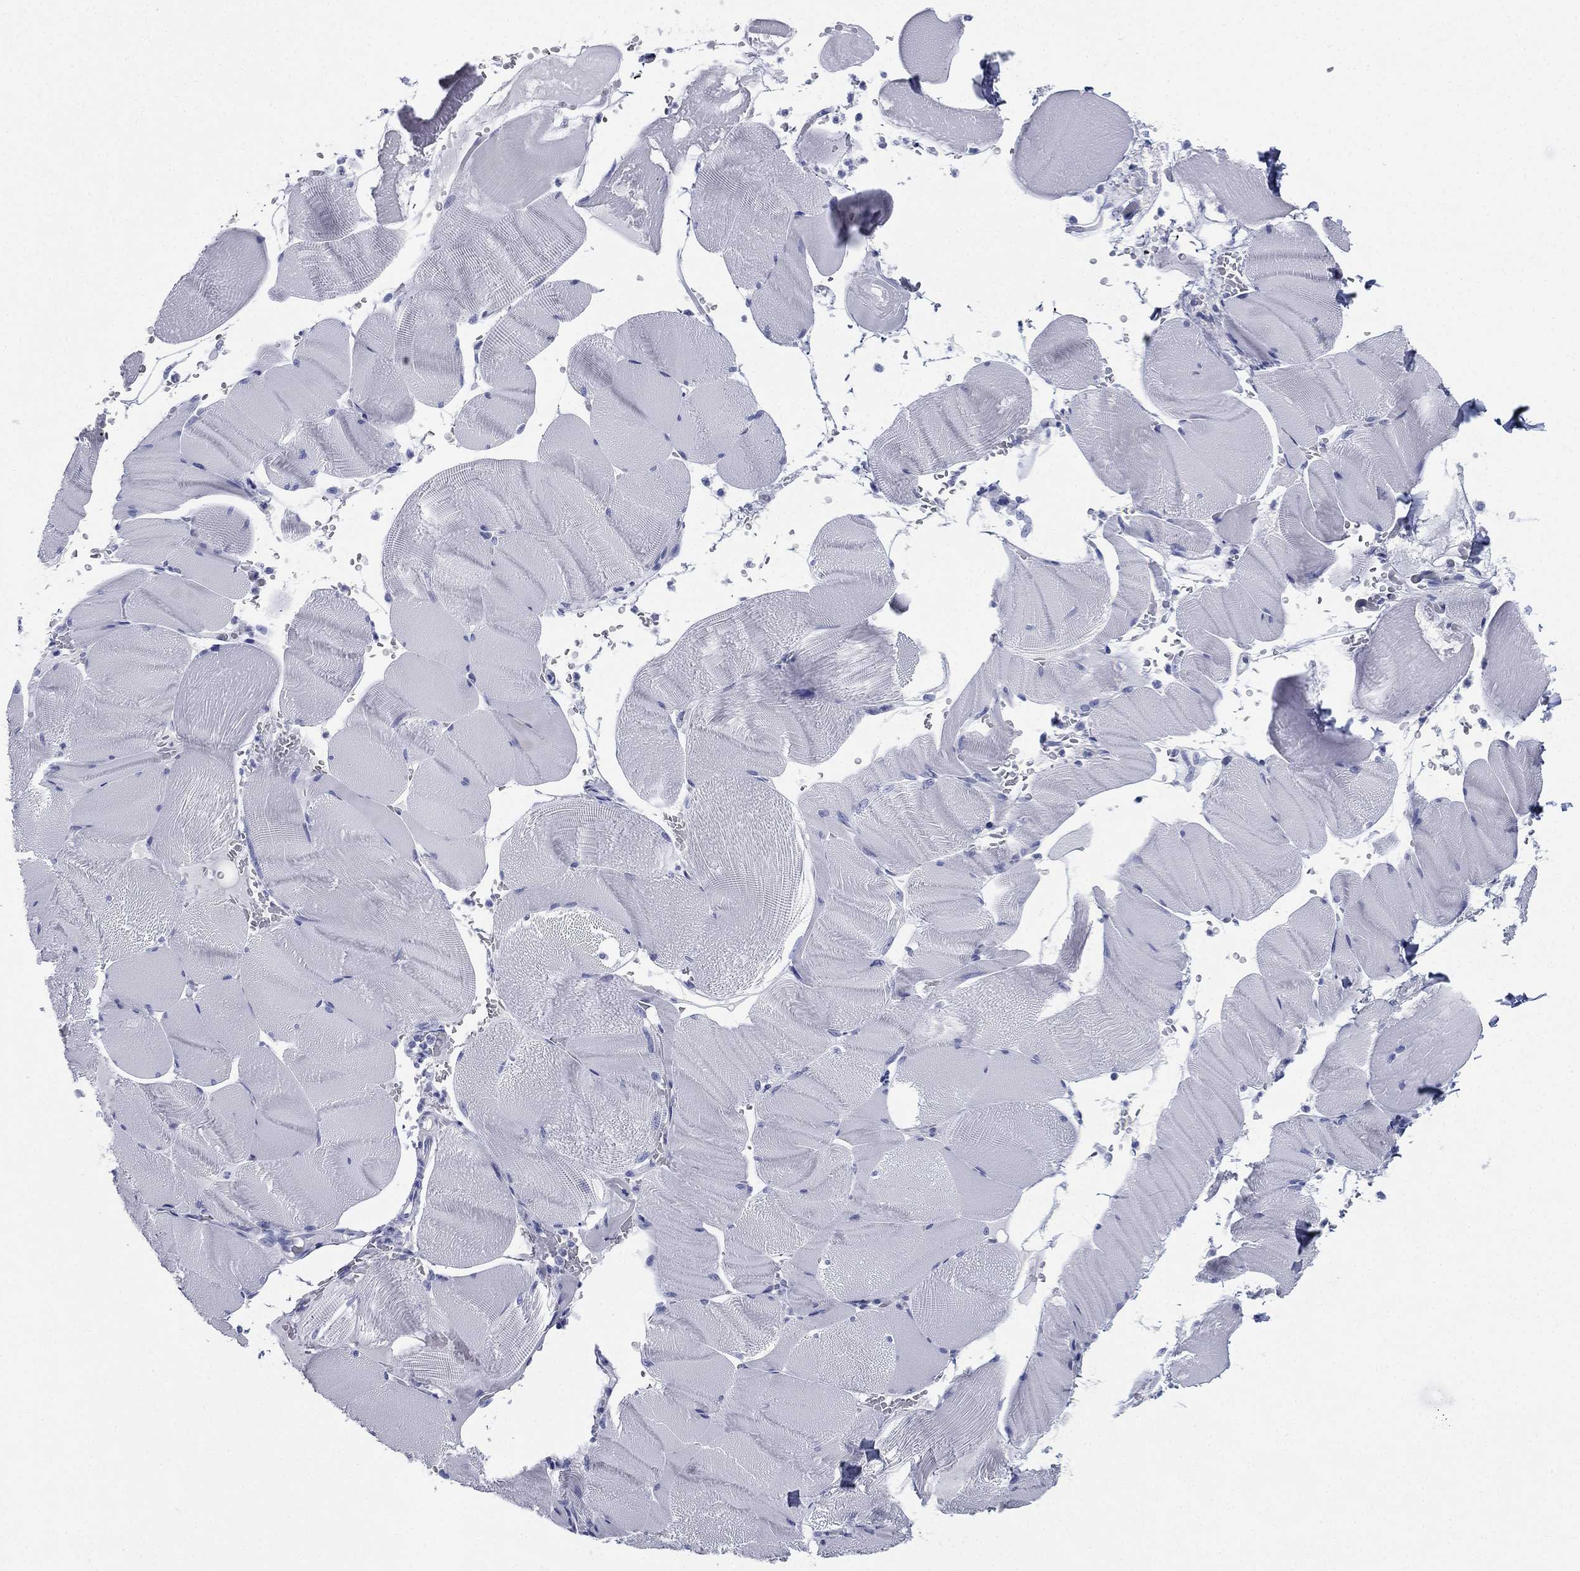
{"staining": {"intensity": "negative", "quantity": "none", "location": "none"}, "tissue": "skeletal muscle", "cell_type": "Myocytes", "image_type": "normal", "snomed": [{"axis": "morphology", "description": "Normal tissue, NOS"}, {"axis": "topography", "description": "Skeletal muscle"}], "caption": "The micrograph reveals no staining of myocytes in benign skeletal muscle. (Brightfield microscopy of DAB immunohistochemistry (IHC) at high magnification).", "gene": "FCER2", "patient": {"sex": "male", "age": 56}}